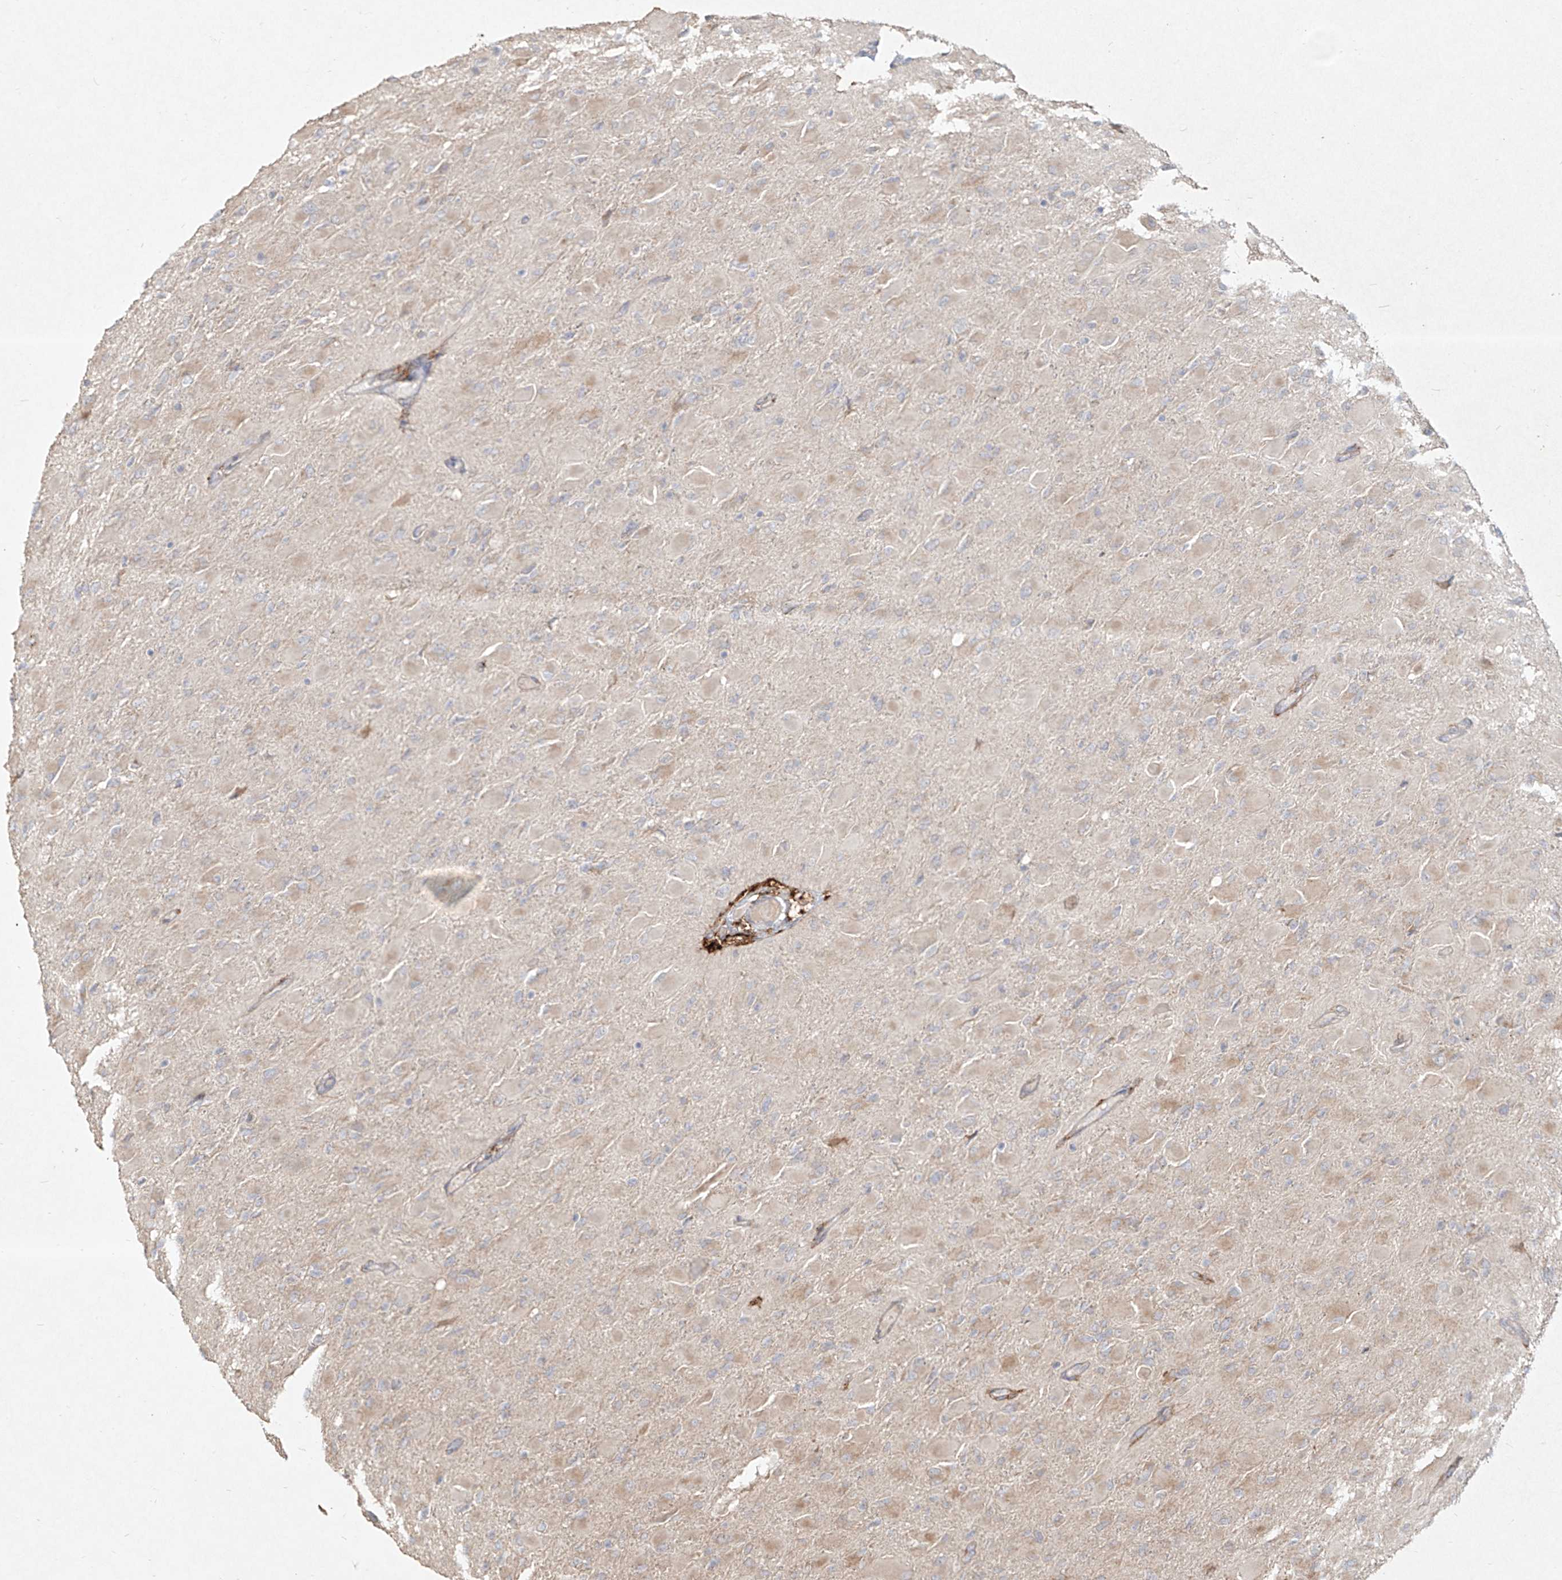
{"staining": {"intensity": "negative", "quantity": "none", "location": "none"}, "tissue": "glioma", "cell_type": "Tumor cells", "image_type": "cancer", "snomed": [{"axis": "morphology", "description": "Glioma, malignant, High grade"}, {"axis": "topography", "description": "Cerebral cortex"}], "caption": "Immunohistochemical staining of human glioma demonstrates no significant positivity in tumor cells.", "gene": "CD209", "patient": {"sex": "female", "age": 36}}